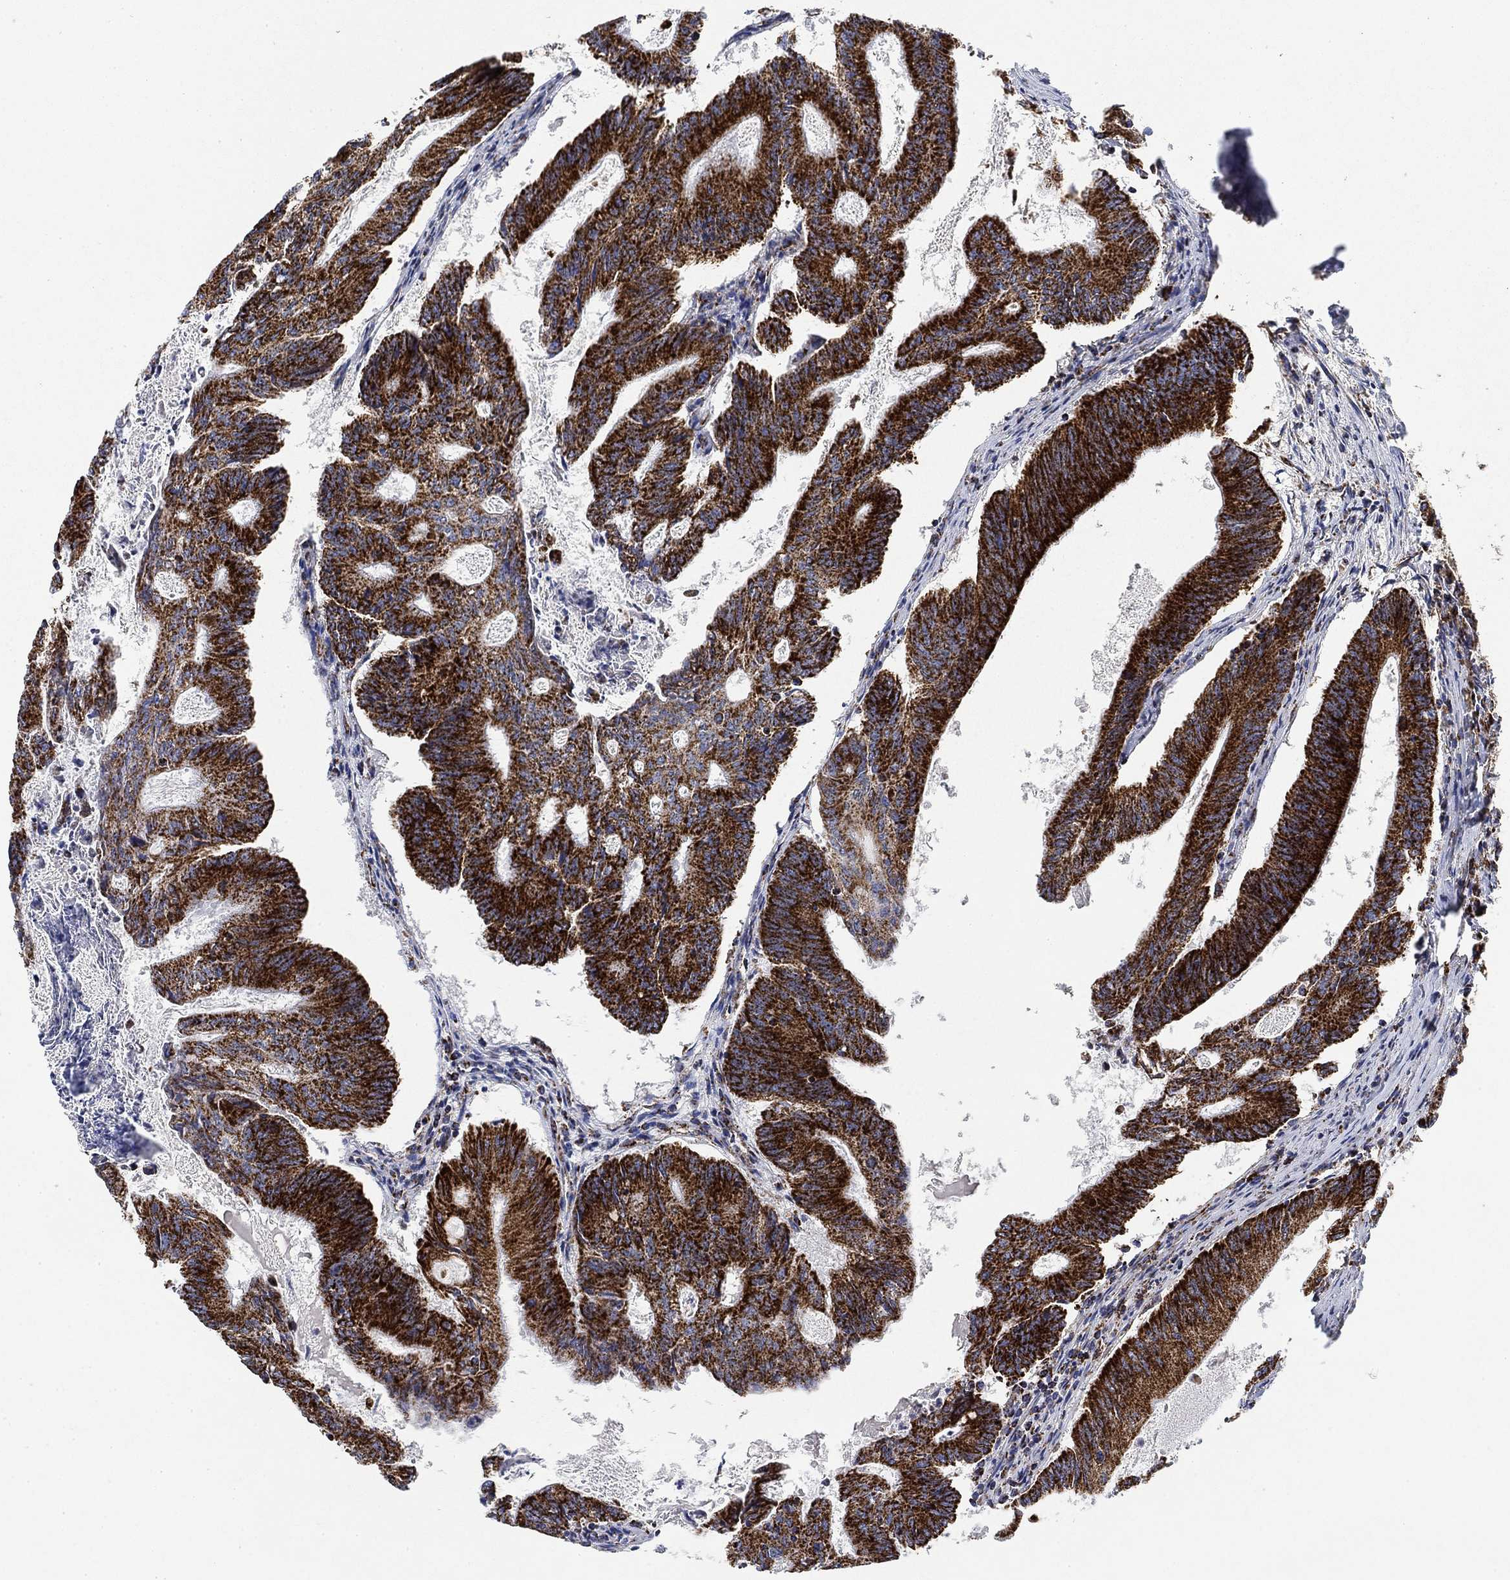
{"staining": {"intensity": "strong", "quantity": ">75%", "location": "cytoplasmic/membranous"}, "tissue": "colorectal cancer", "cell_type": "Tumor cells", "image_type": "cancer", "snomed": [{"axis": "morphology", "description": "Adenocarcinoma, NOS"}, {"axis": "topography", "description": "Colon"}], "caption": "Human adenocarcinoma (colorectal) stained with a brown dye reveals strong cytoplasmic/membranous positive expression in about >75% of tumor cells.", "gene": "NDUFS3", "patient": {"sex": "female", "age": 70}}